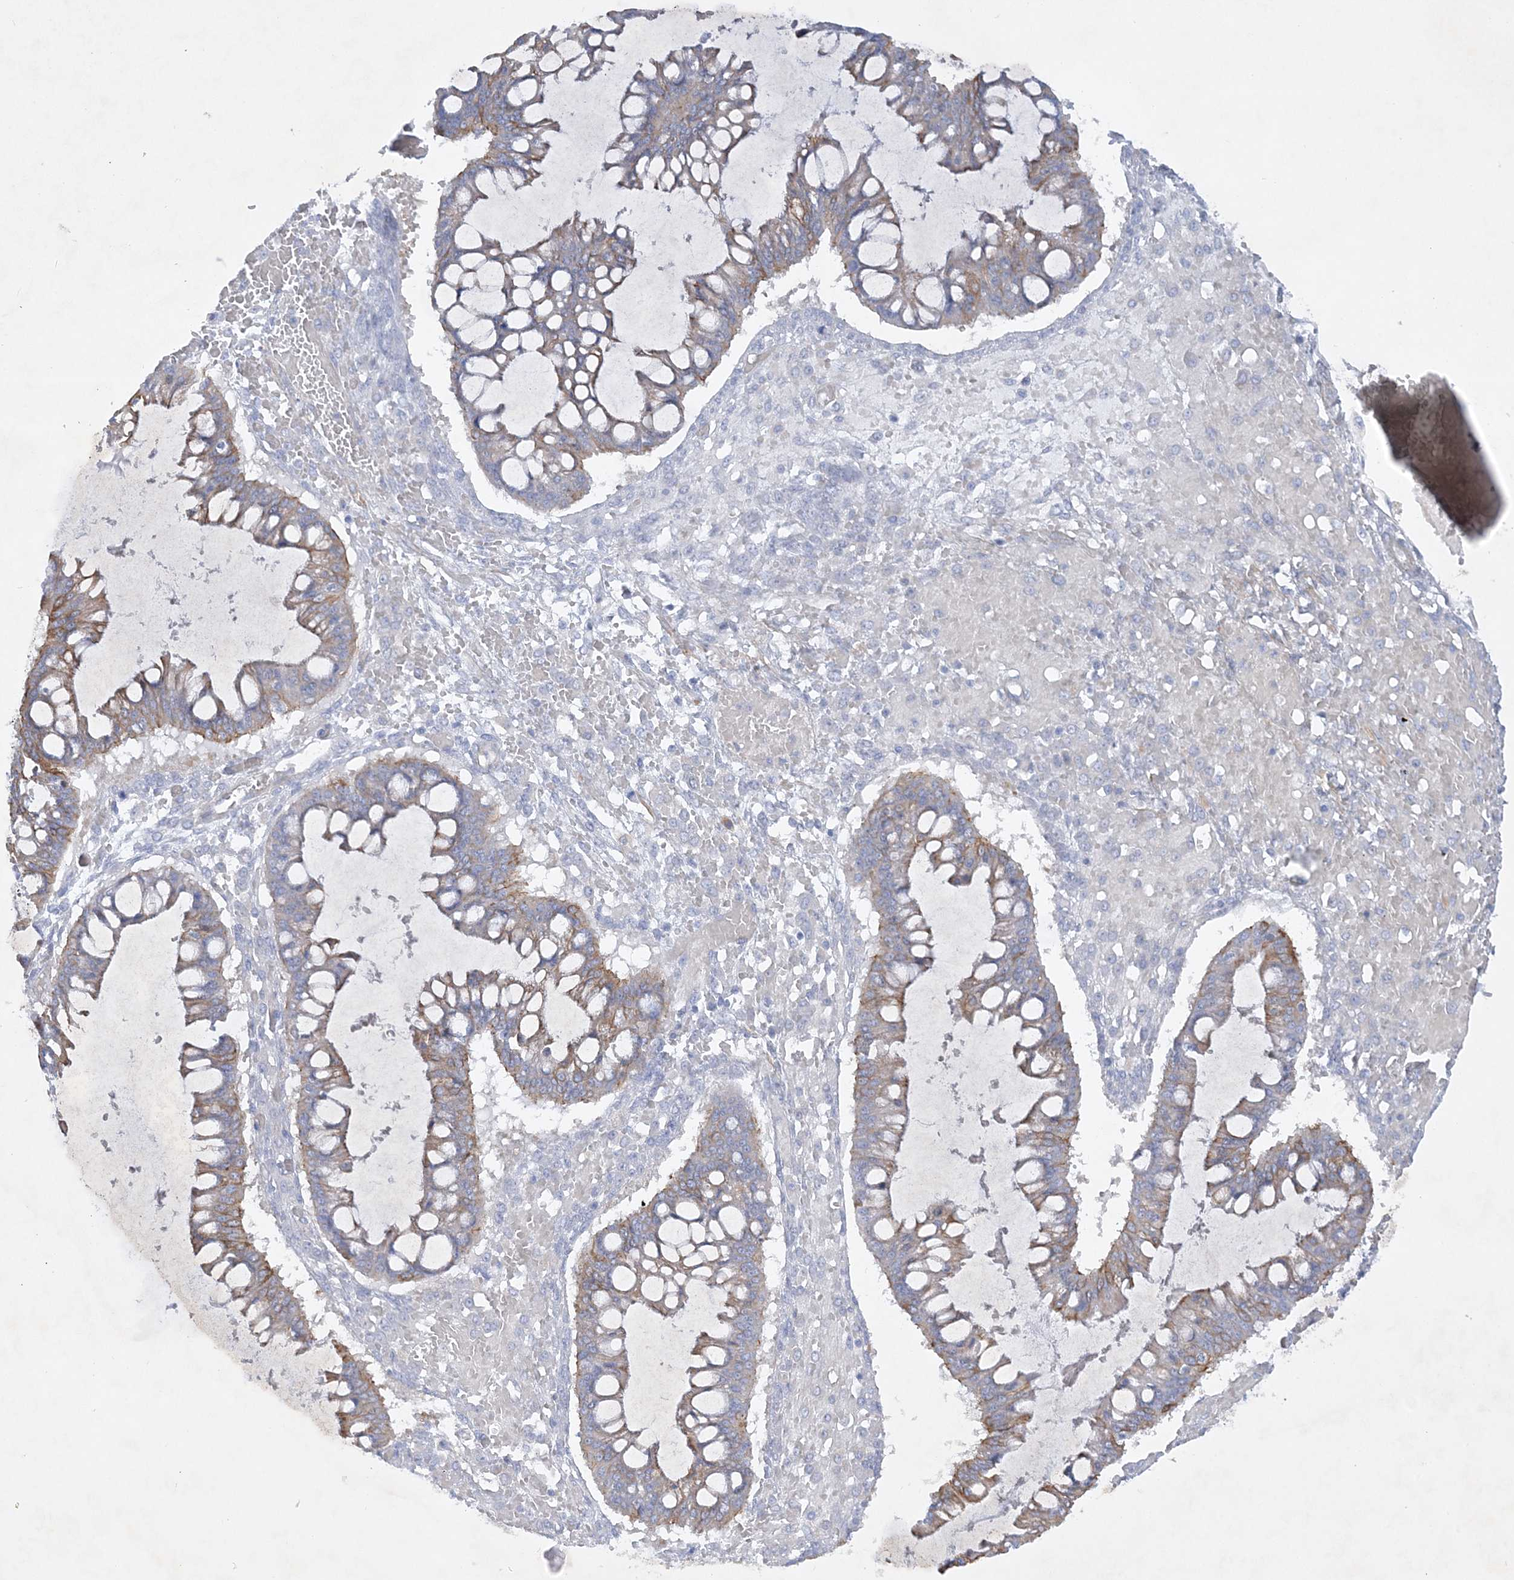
{"staining": {"intensity": "moderate", "quantity": "25%-75%", "location": "cytoplasmic/membranous"}, "tissue": "ovarian cancer", "cell_type": "Tumor cells", "image_type": "cancer", "snomed": [{"axis": "morphology", "description": "Cystadenocarcinoma, mucinous, NOS"}, {"axis": "topography", "description": "Ovary"}], "caption": "An image of human ovarian cancer (mucinous cystadenocarcinoma) stained for a protein reveals moderate cytoplasmic/membranous brown staining in tumor cells.", "gene": "FARSB", "patient": {"sex": "female", "age": 73}}